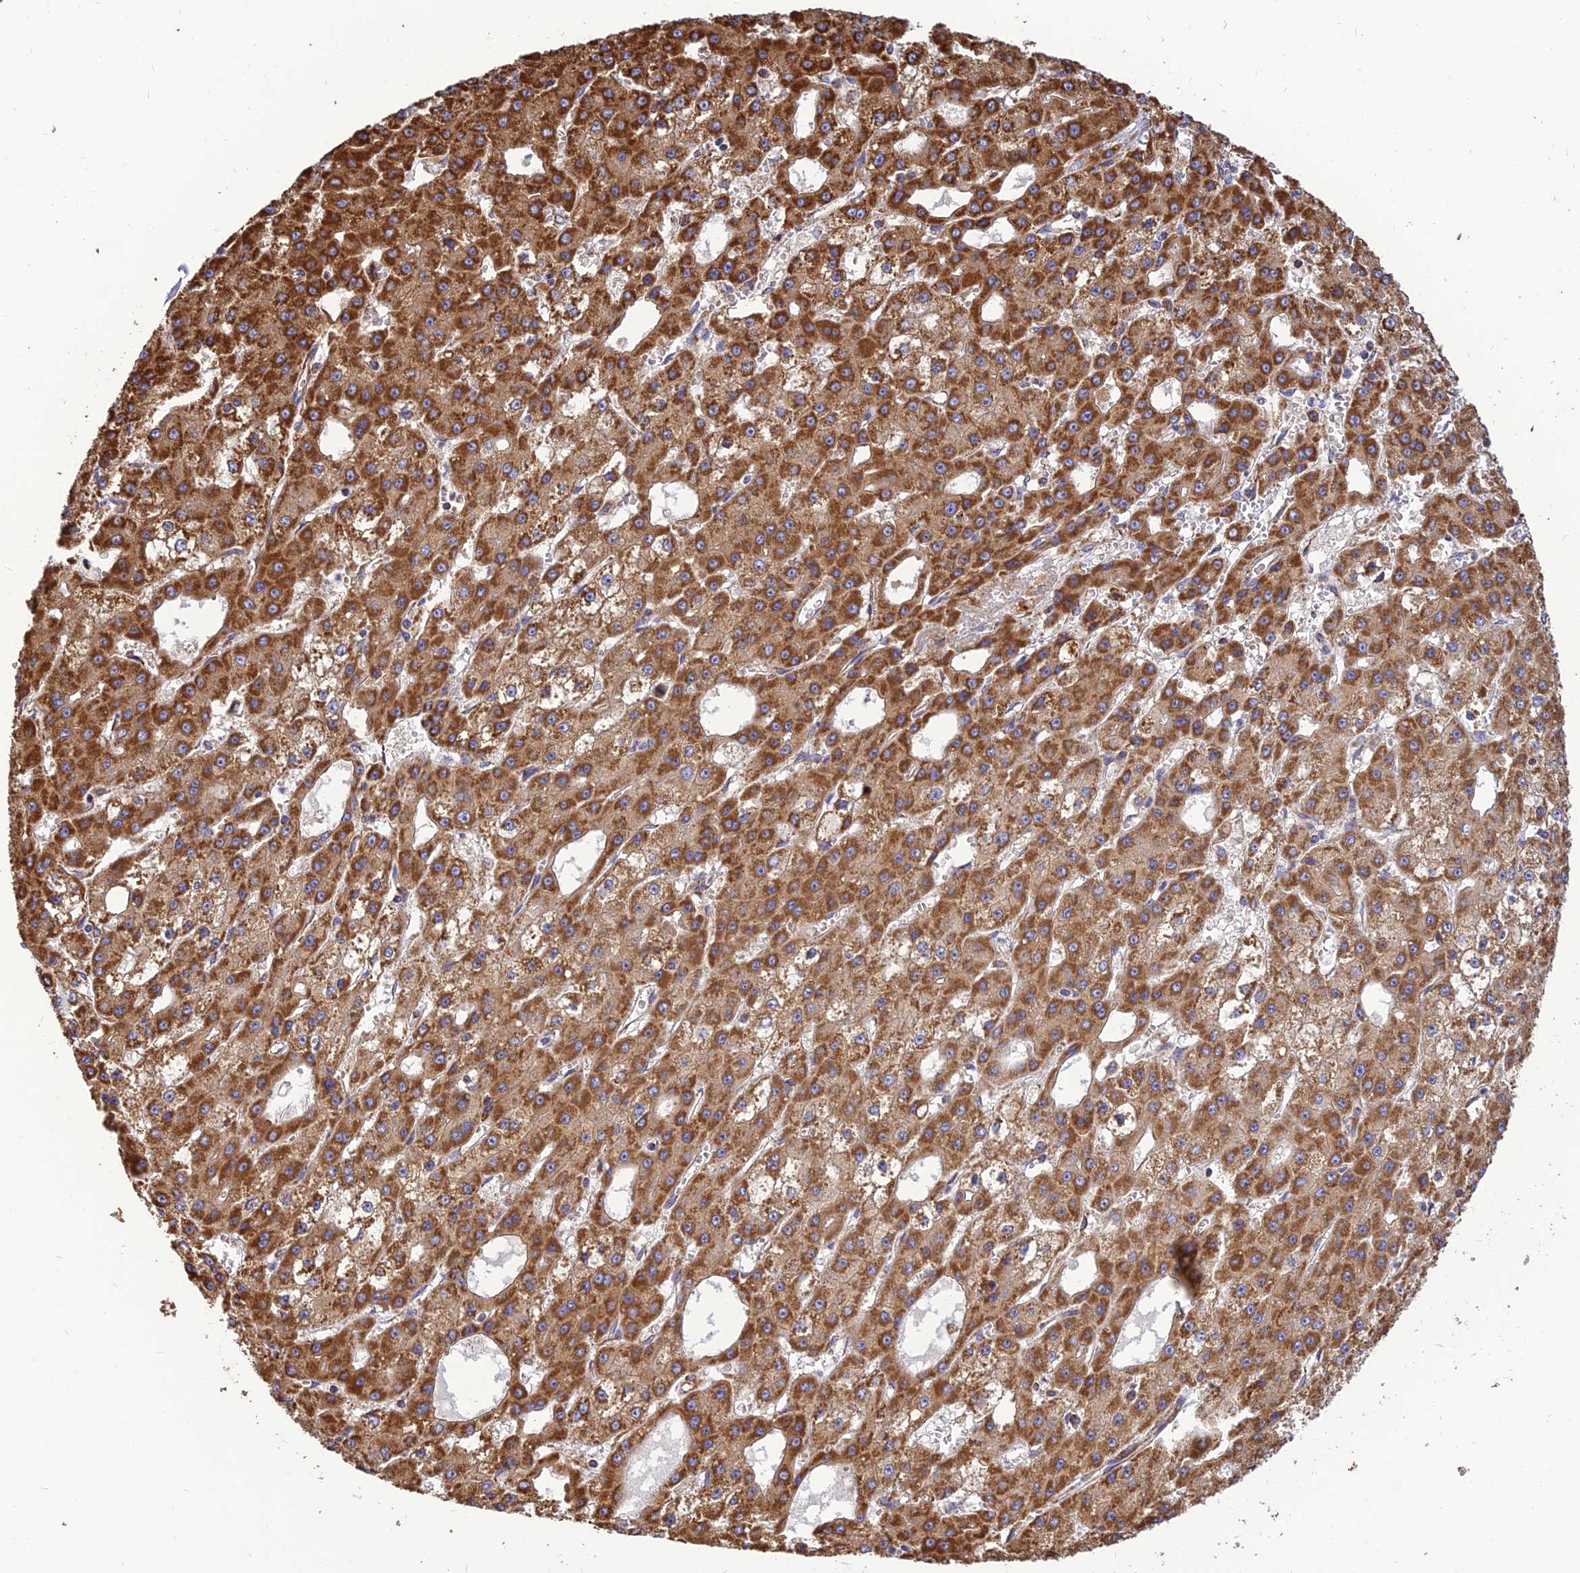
{"staining": {"intensity": "strong", "quantity": ">75%", "location": "cytoplasmic/membranous"}, "tissue": "liver cancer", "cell_type": "Tumor cells", "image_type": "cancer", "snomed": [{"axis": "morphology", "description": "Carcinoma, Hepatocellular, NOS"}, {"axis": "topography", "description": "Liver"}], "caption": "Liver cancer stained for a protein (brown) displays strong cytoplasmic/membranous positive positivity in approximately >75% of tumor cells.", "gene": "THUMPD2", "patient": {"sex": "male", "age": 47}}